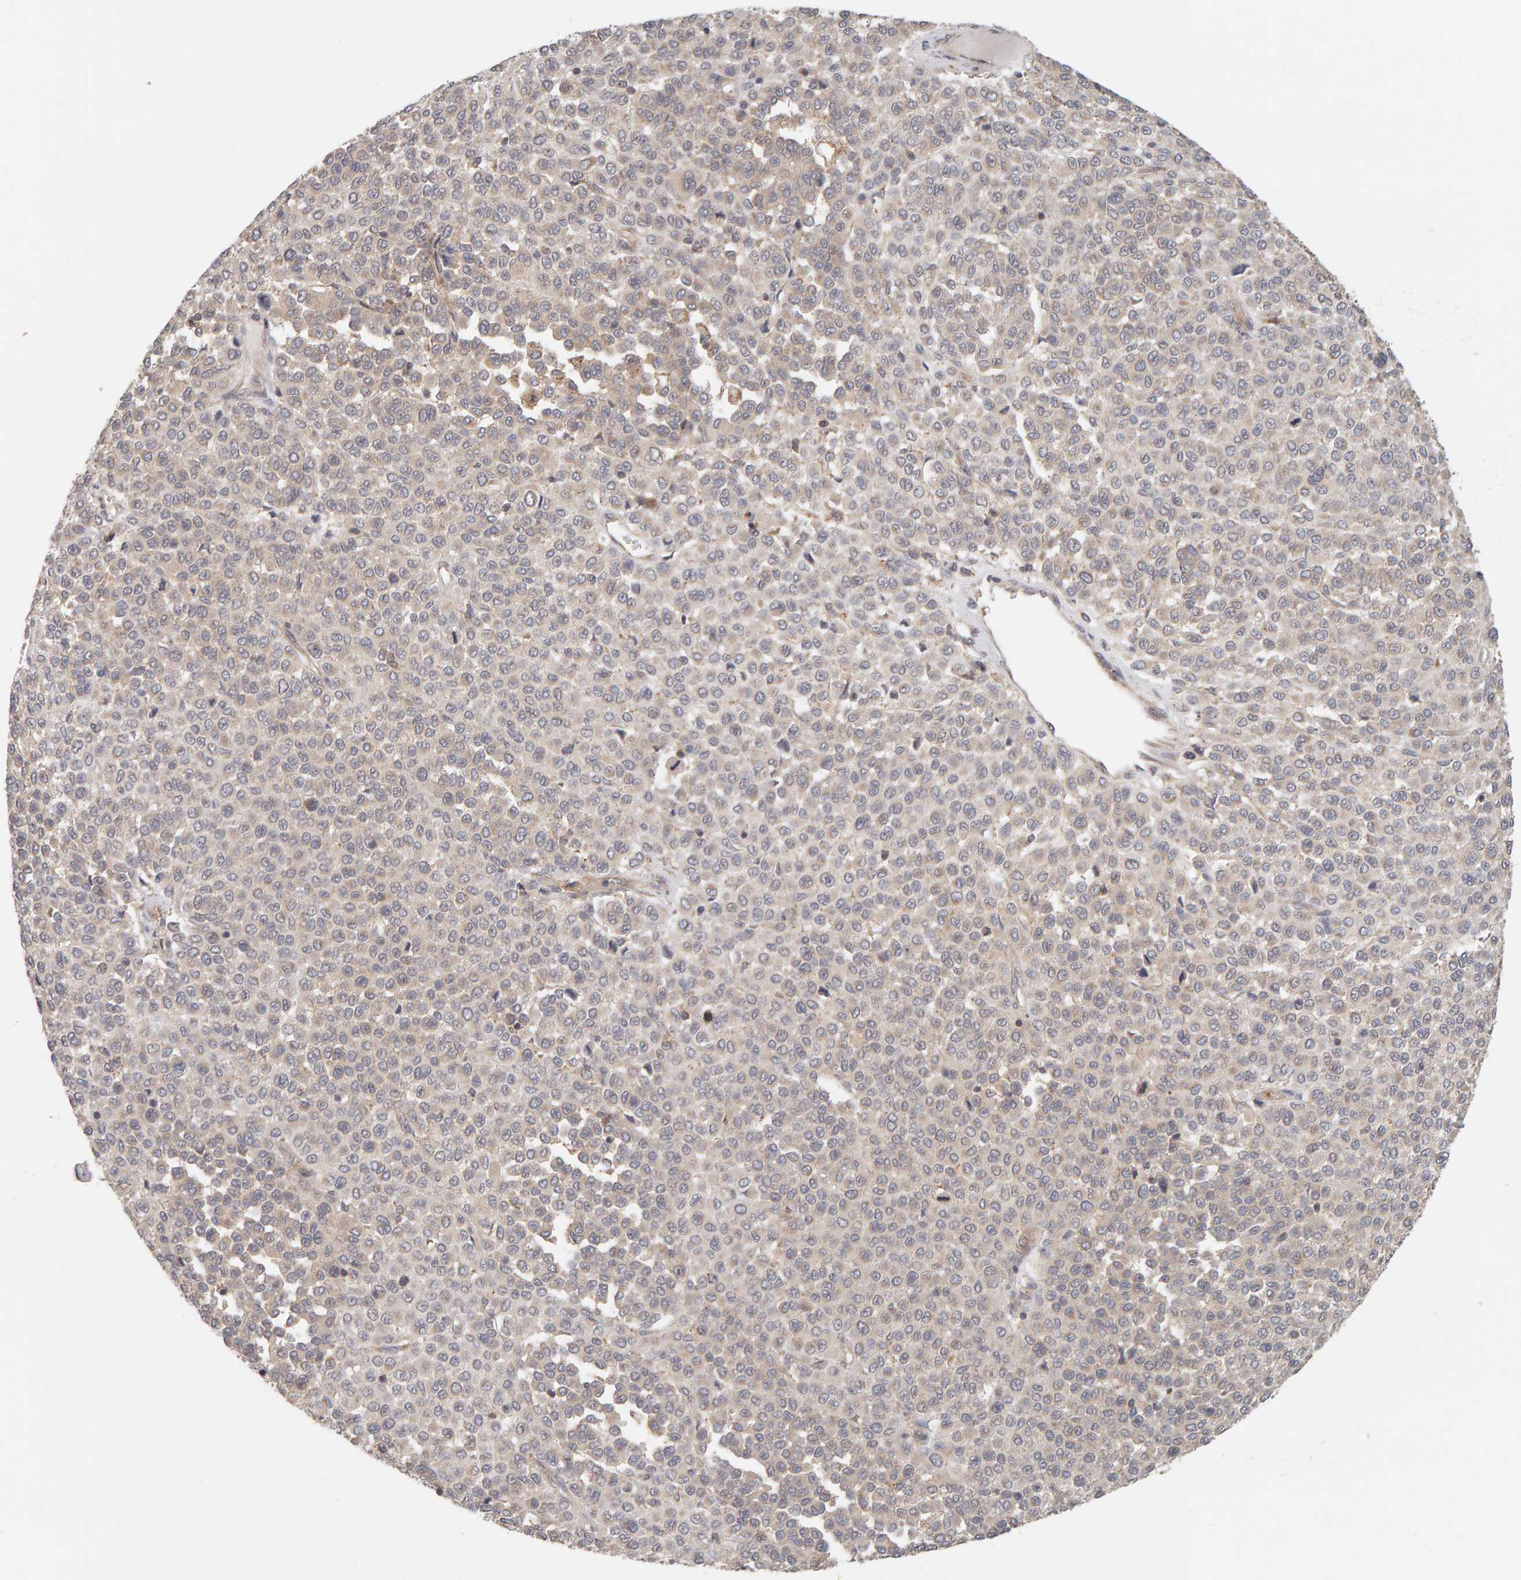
{"staining": {"intensity": "weak", "quantity": "25%-75%", "location": "cytoplasmic/membranous"}, "tissue": "melanoma", "cell_type": "Tumor cells", "image_type": "cancer", "snomed": [{"axis": "morphology", "description": "Malignant melanoma, Metastatic site"}, {"axis": "topography", "description": "Pancreas"}], "caption": "Human melanoma stained with a brown dye displays weak cytoplasmic/membranous positive positivity in about 25%-75% of tumor cells.", "gene": "DNAJC7", "patient": {"sex": "female", "age": 30}}